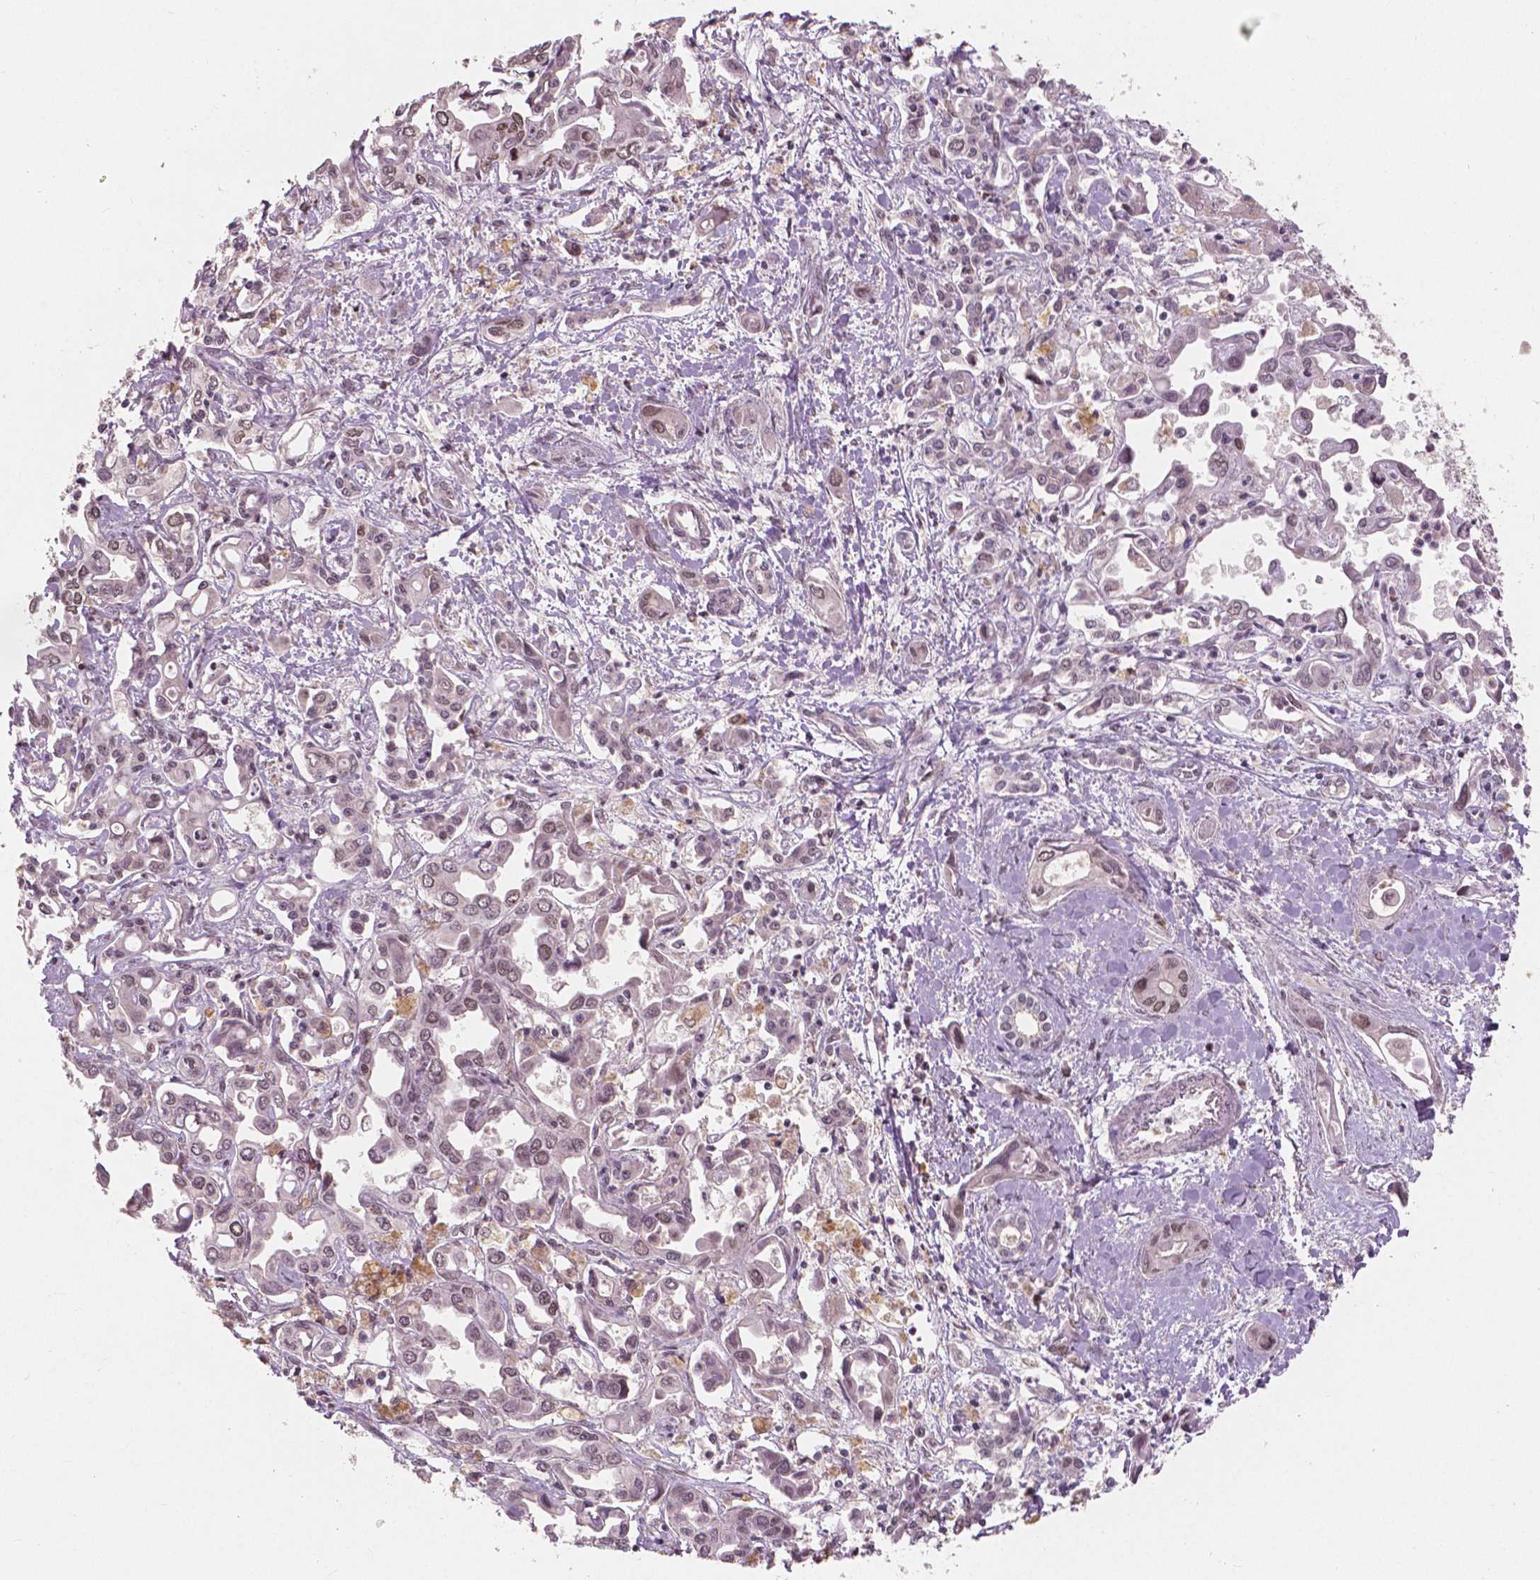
{"staining": {"intensity": "weak", "quantity": "25%-75%", "location": "nuclear"}, "tissue": "liver cancer", "cell_type": "Tumor cells", "image_type": "cancer", "snomed": [{"axis": "morphology", "description": "Cholangiocarcinoma"}, {"axis": "topography", "description": "Liver"}], "caption": "High-power microscopy captured an immunohistochemistry micrograph of cholangiocarcinoma (liver), revealing weak nuclear expression in about 25%-75% of tumor cells. The protein of interest is shown in brown color, while the nuclei are stained blue.", "gene": "NSD2", "patient": {"sex": "female", "age": 64}}